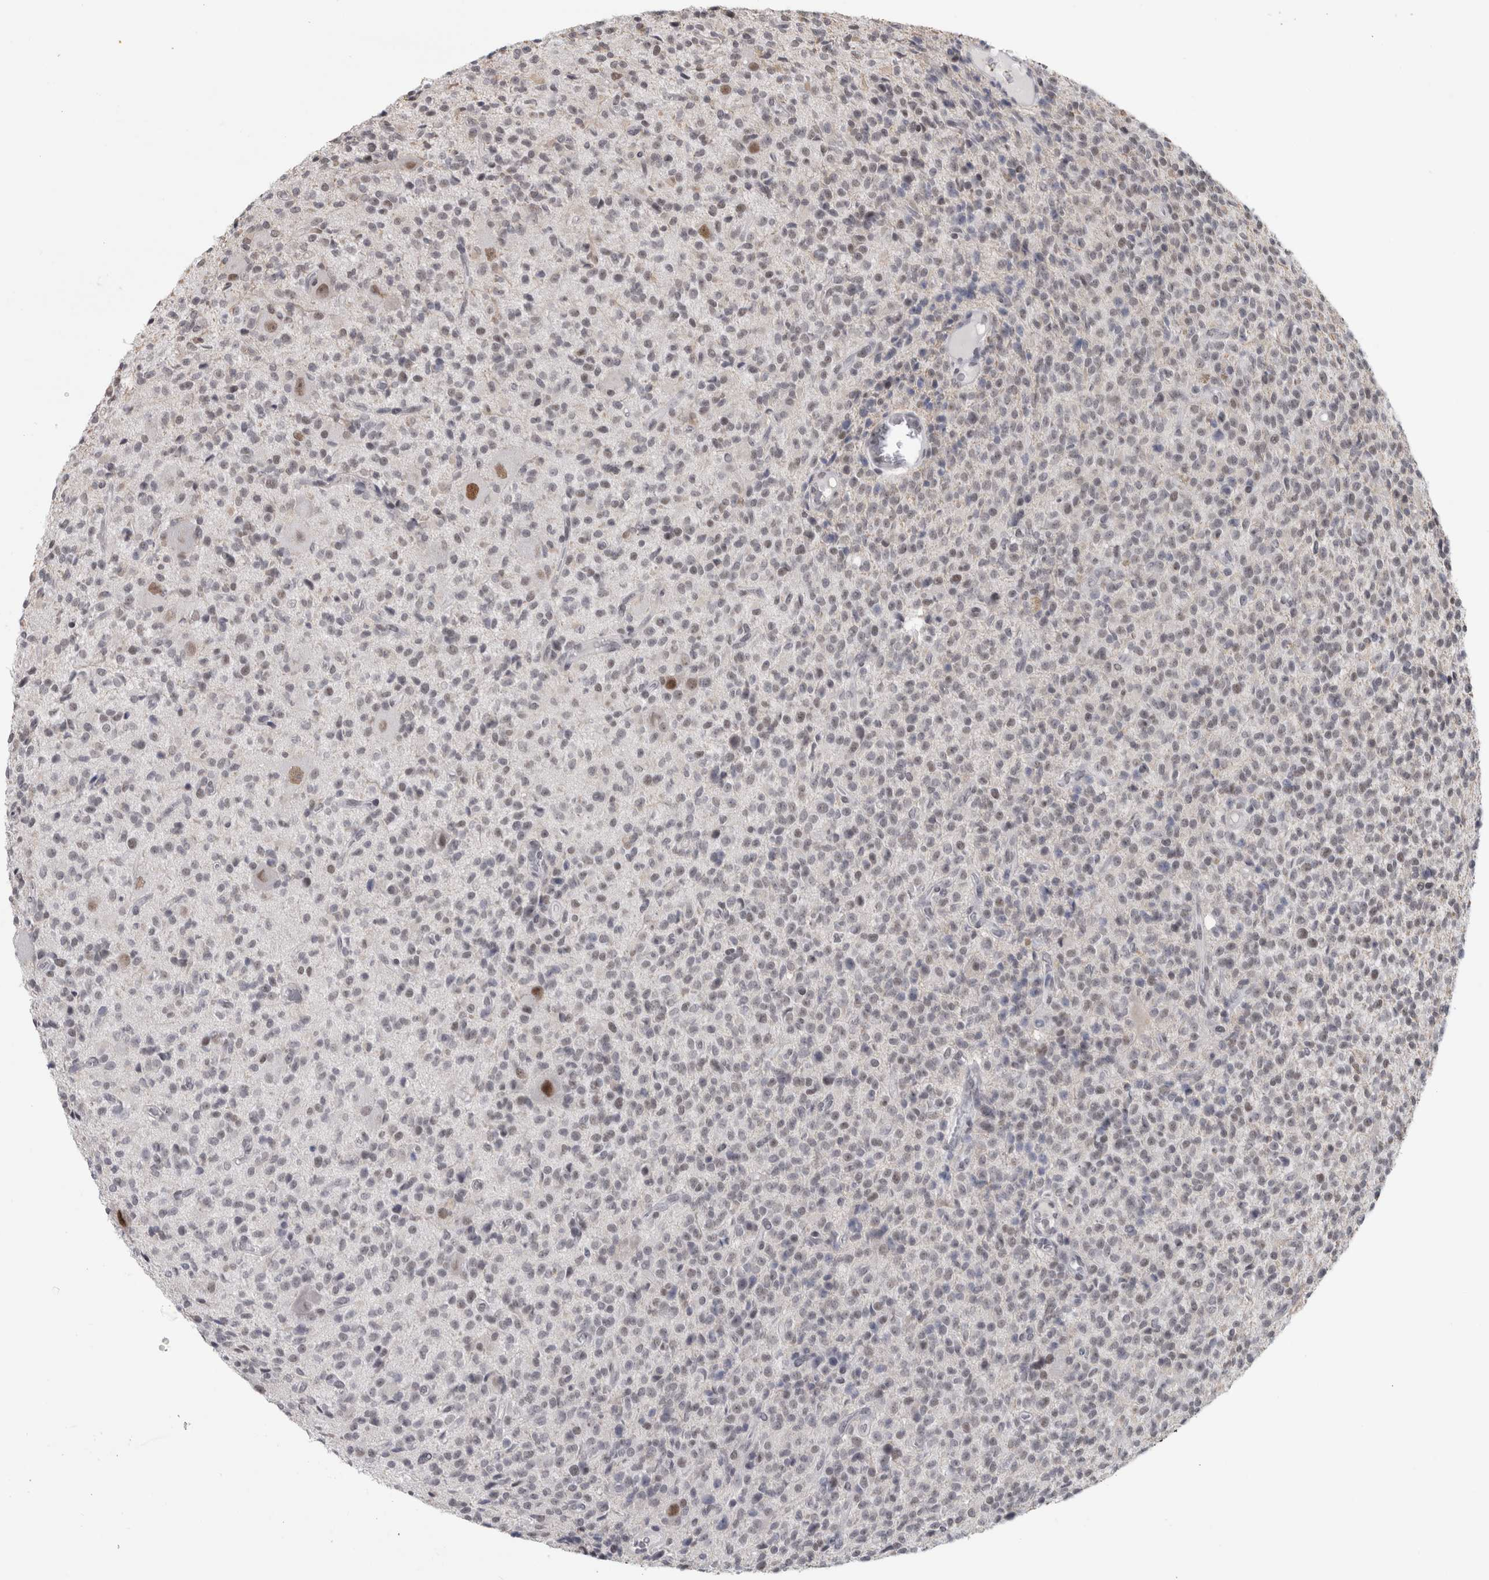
{"staining": {"intensity": "weak", "quantity": "<25%", "location": "nuclear"}, "tissue": "glioma", "cell_type": "Tumor cells", "image_type": "cancer", "snomed": [{"axis": "morphology", "description": "Glioma, malignant, High grade"}, {"axis": "topography", "description": "Brain"}], "caption": "Immunohistochemistry (IHC) micrograph of neoplastic tissue: glioma stained with DAB (3,3'-diaminobenzidine) exhibits no significant protein positivity in tumor cells.", "gene": "ARID4B", "patient": {"sex": "male", "age": 34}}